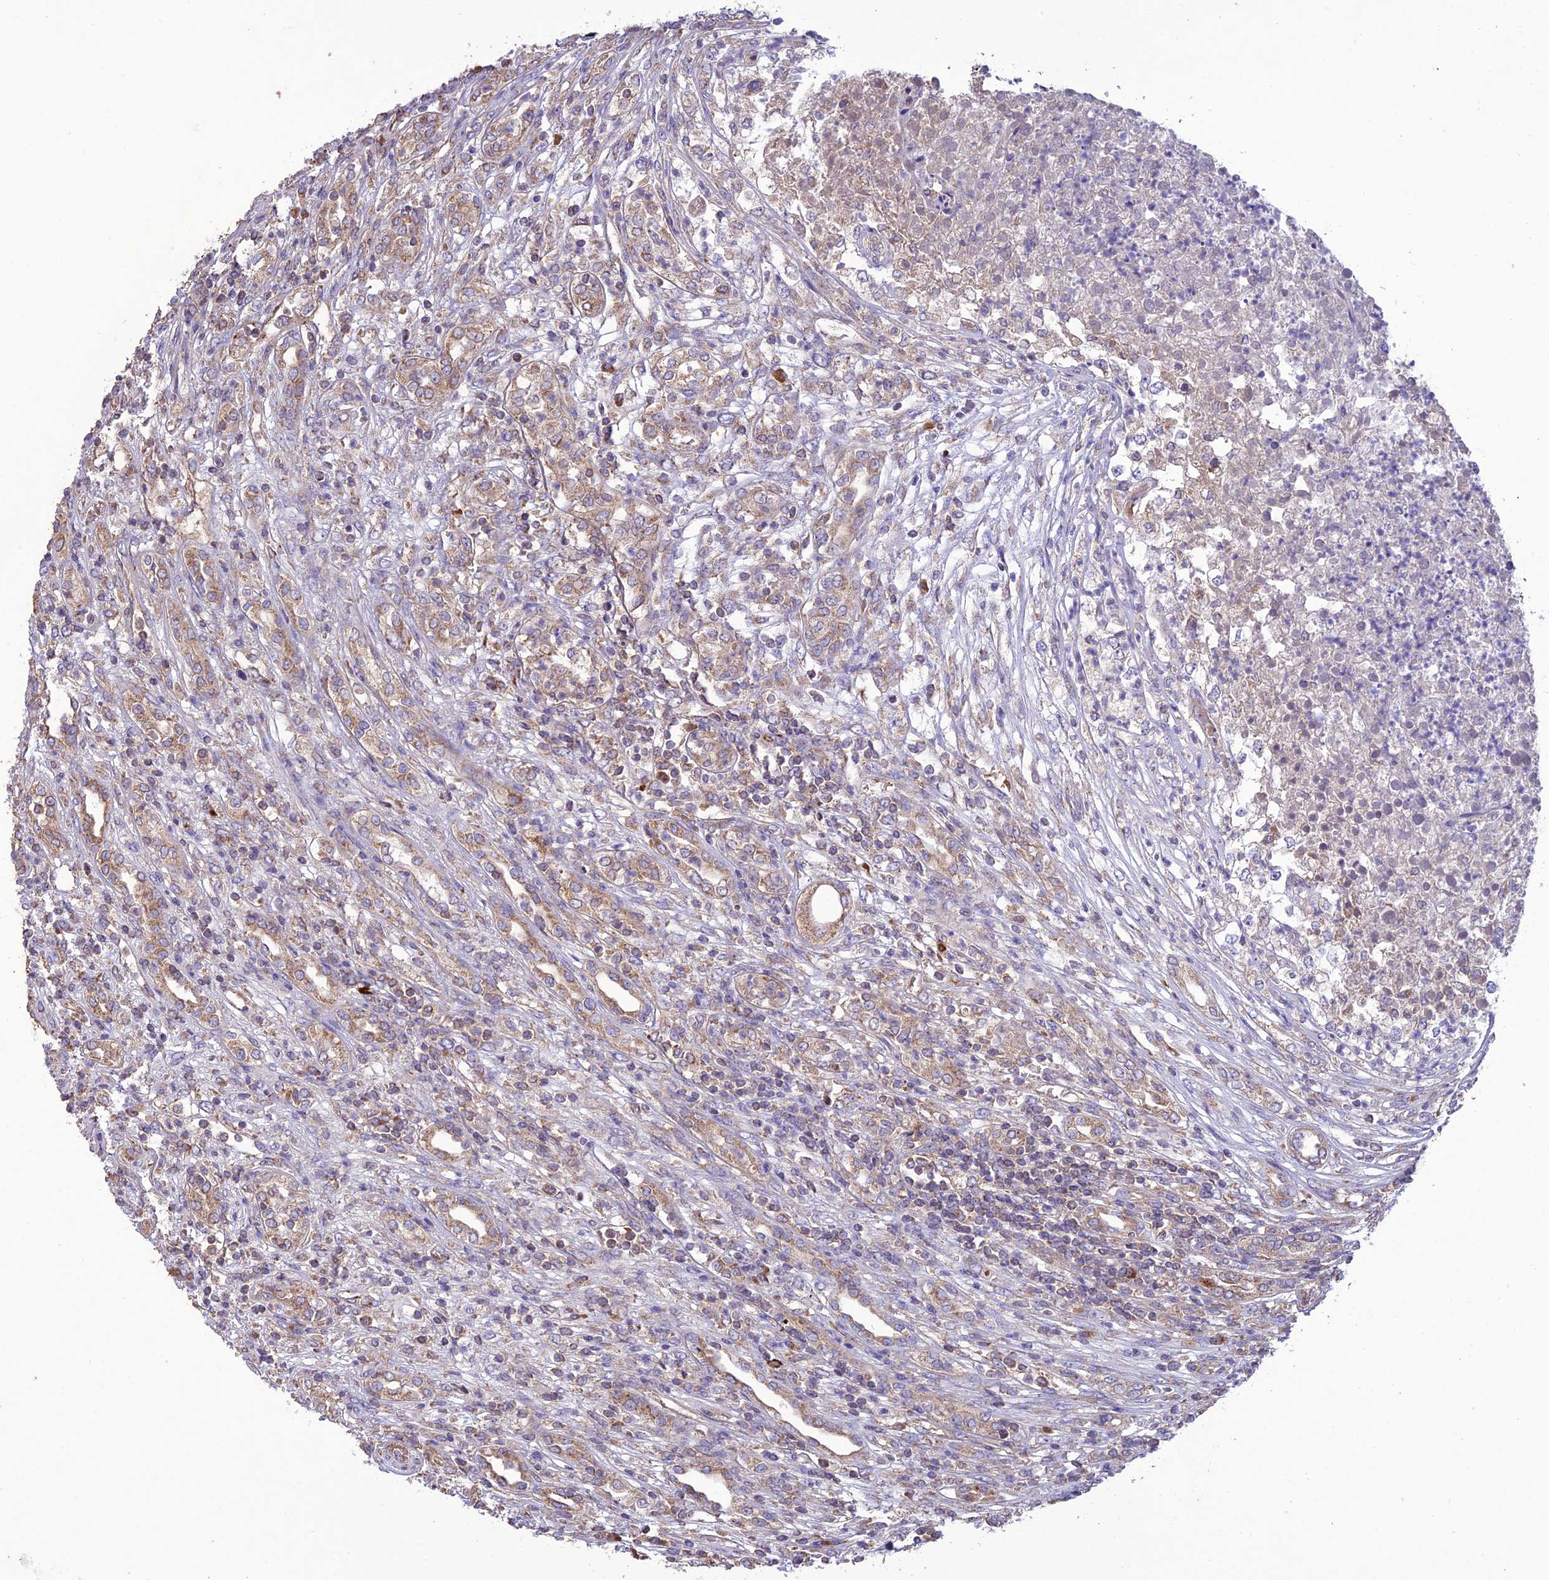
{"staining": {"intensity": "moderate", "quantity": "<25%", "location": "cytoplasmic/membranous"}, "tissue": "renal cancer", "cell_type": "Tumor cells", "image_type": "cancer", "snomed": [{"axis": "morphology", "description": "Adenocarcinoma, NOS"}, {"axis": "topography", "description": "Kidney"}], "caption": "The immunohistochemical stain shows moderate cytoplasmic/membranous staining in tumor cells of adenocarcinoma (renal) tissue. (brown staining indicates protein expression, while blue staining denotes nuclei).", "gene": "NDUFAF1", "patient": {"sex": "female", "age": 54}}